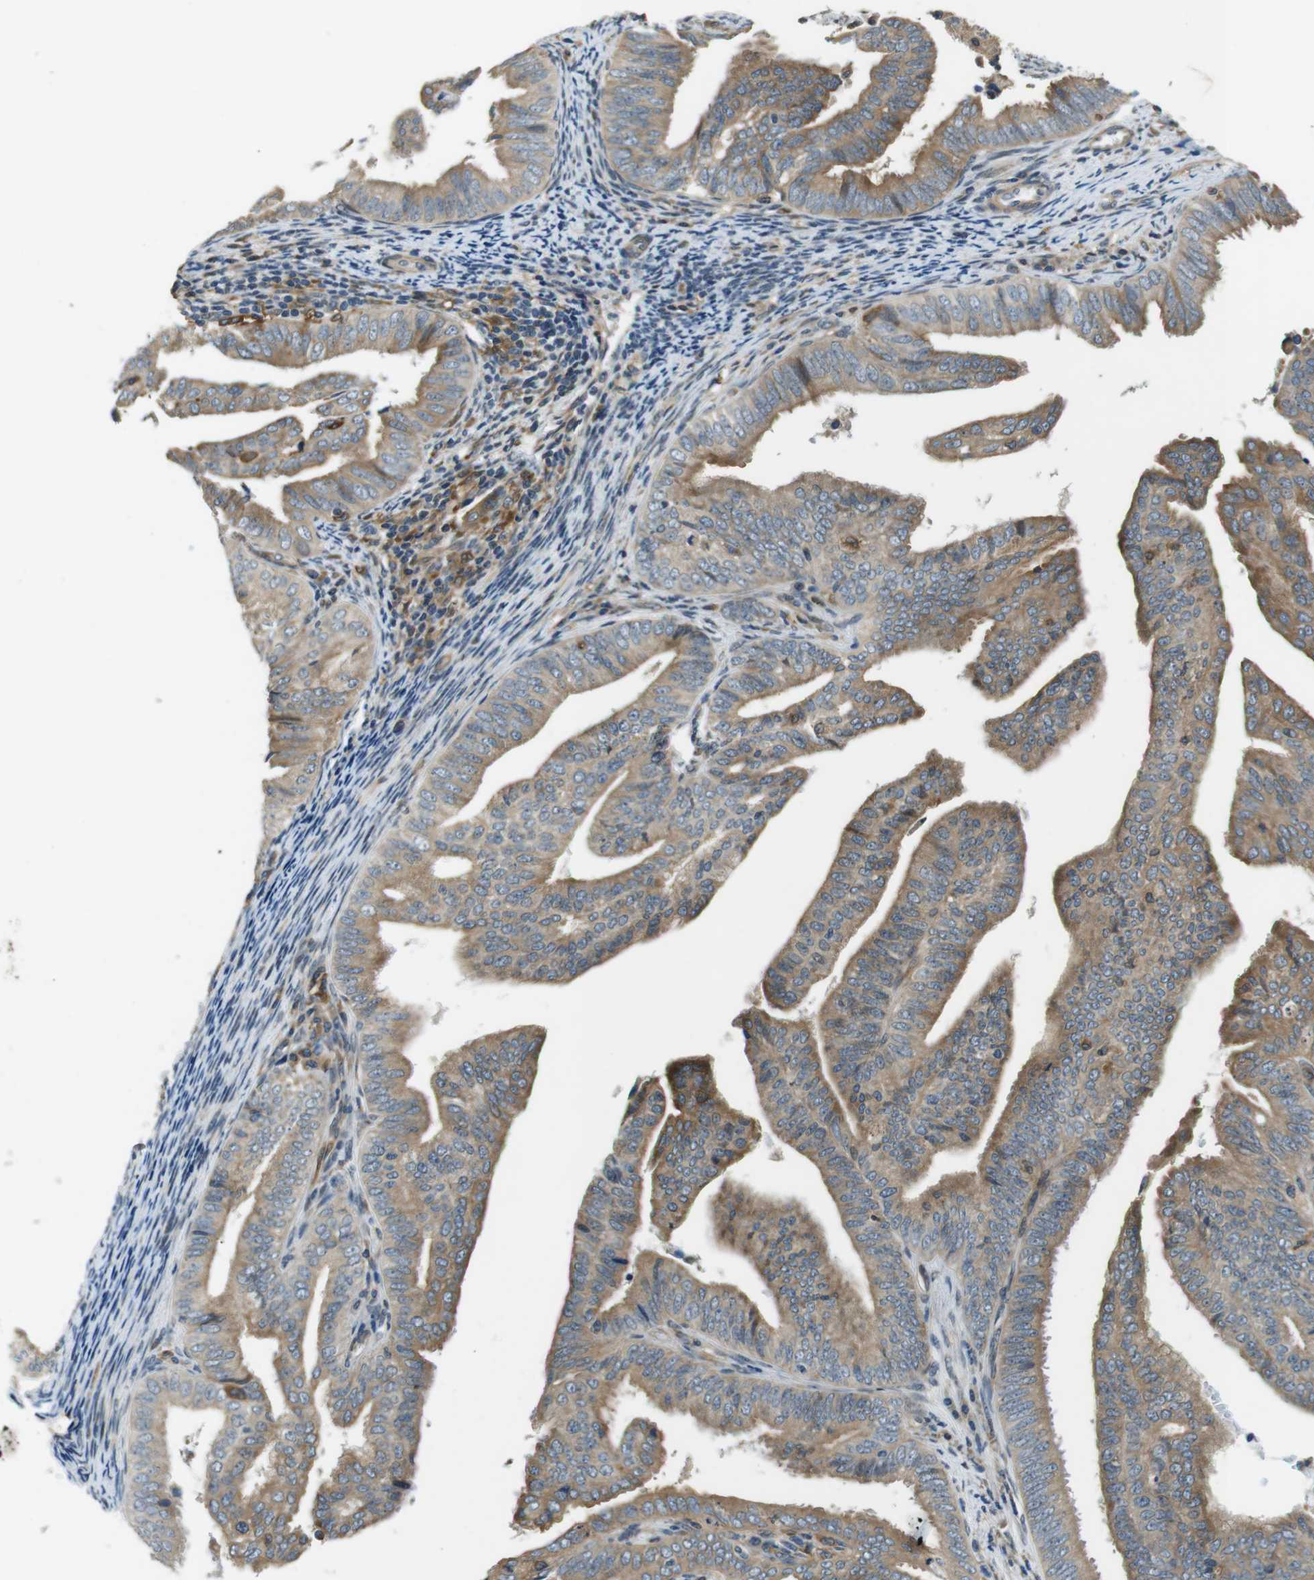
{"staining": {"intensity": "moderate", "quantity": ">75%", "location": "cytoplasmic/membranous"}, "tissue": "endometrial cancer", "cell_type": "Tumor cells", "image_type": "cancer", "snomed": [{"axis": "morphology", "description": "Adenocarcinoma, NOS"}, {"axis": "topography", "description": "Endometrium"}], "caption": "About >75% of tumor cells in human adenocarcinoma (endometrial) demonstrate moderate cytoplasmic/membranous protein positivity as visualized by brown immunohistochemical staining.", "gene": "PALD1", "patient": {"sex": "female", "age": 58}}